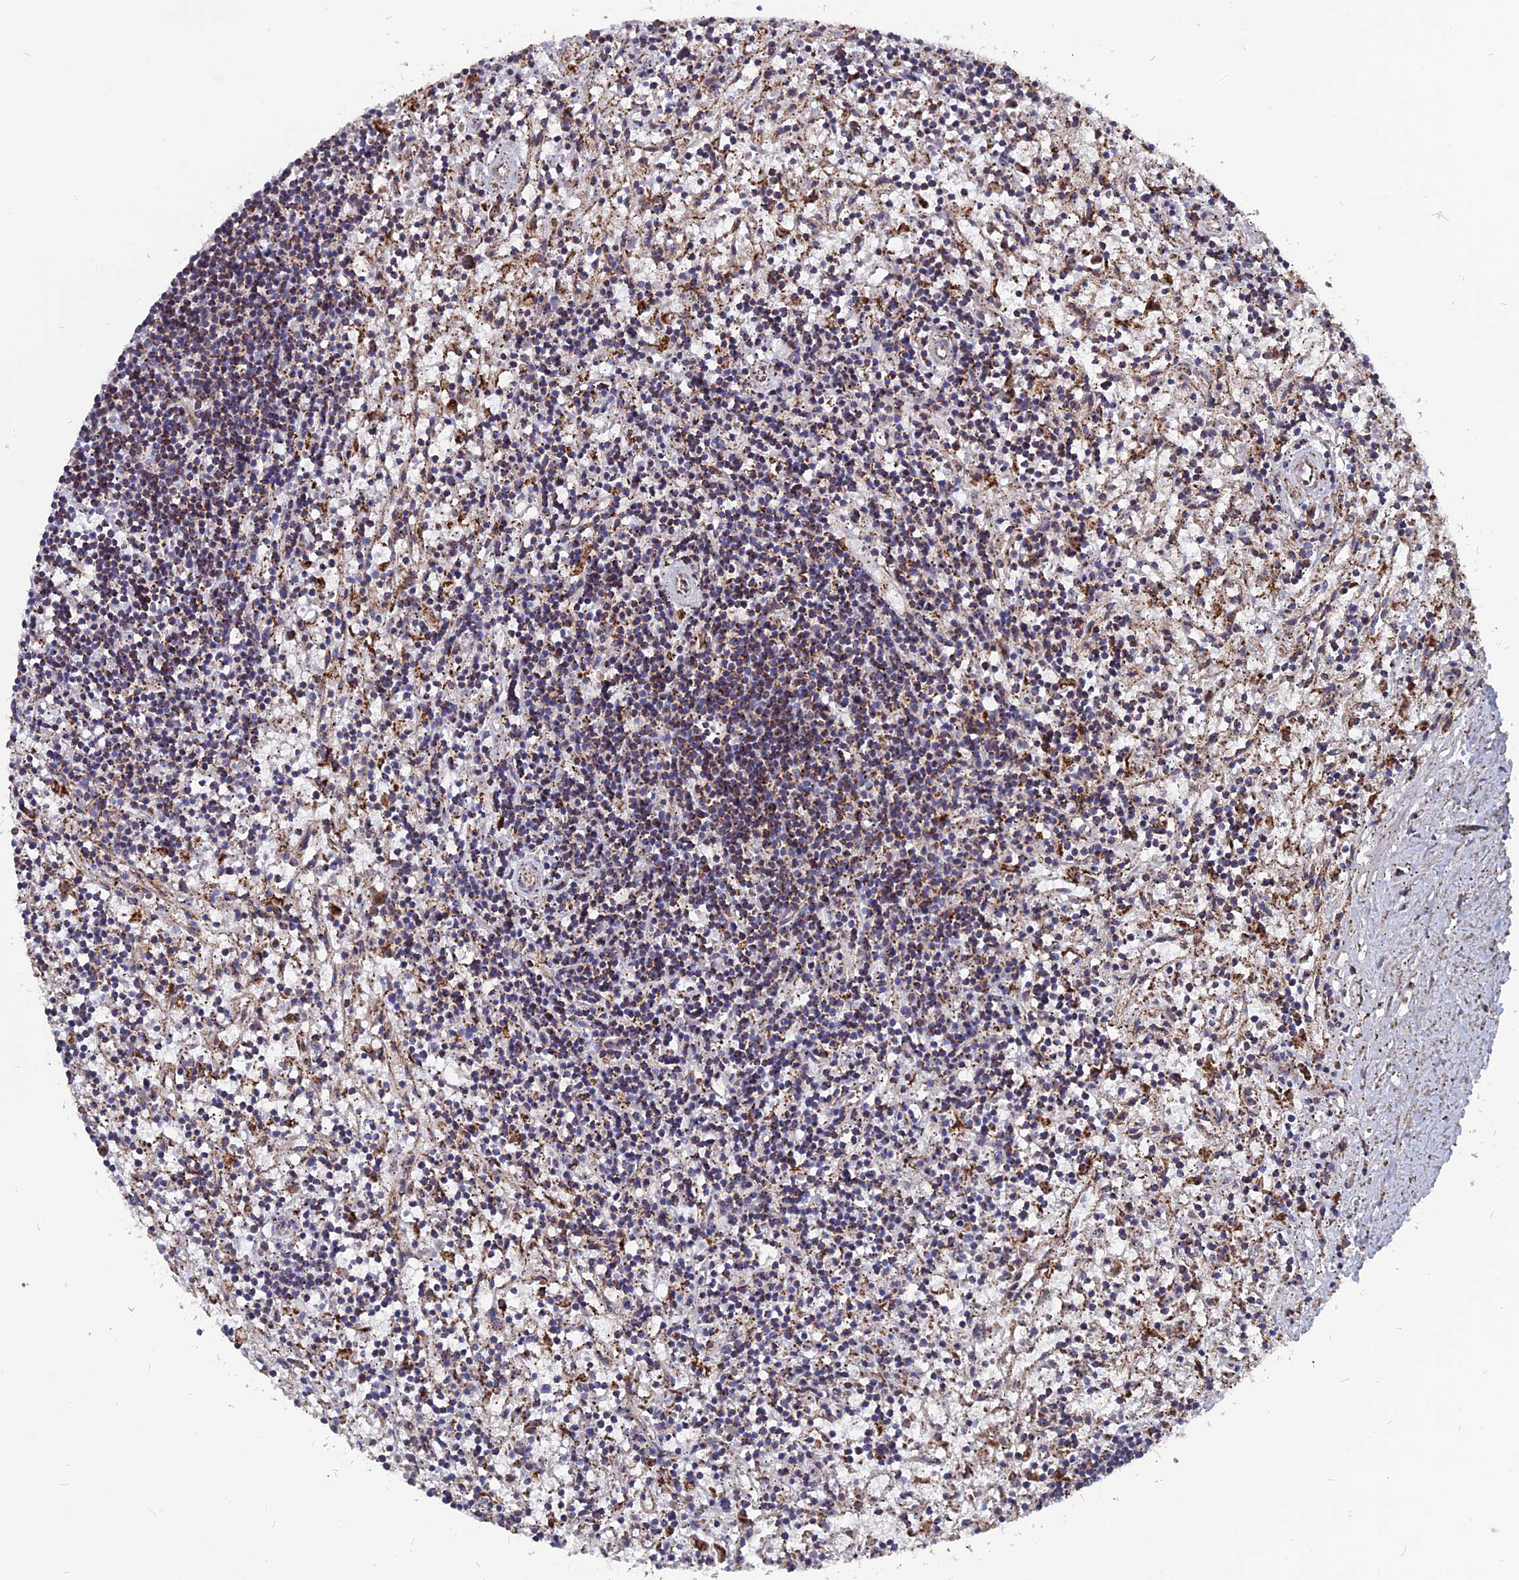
{"staining": {"intensity": "moderate", "quantity": "25%-75%", "location": "cytoplasmic/membranous"}, "tissue": "lymphoma", "cell_type": "Tumor cells", "image_type": "cancer", "snomed": [{"axis": "morphology", "description": "Malignant lymphoma, non-Hodgkin's type, Low grade"}, {"axis": "topography", "description": "Spleen"}], "caption": "This is a histology image of IHC staining of lymphoma, which shows moderate staining in the cytoplasmic/membranous of tumor cells.", "gene": "TGFA", "patient": {"sex": "male", "age": 76}}